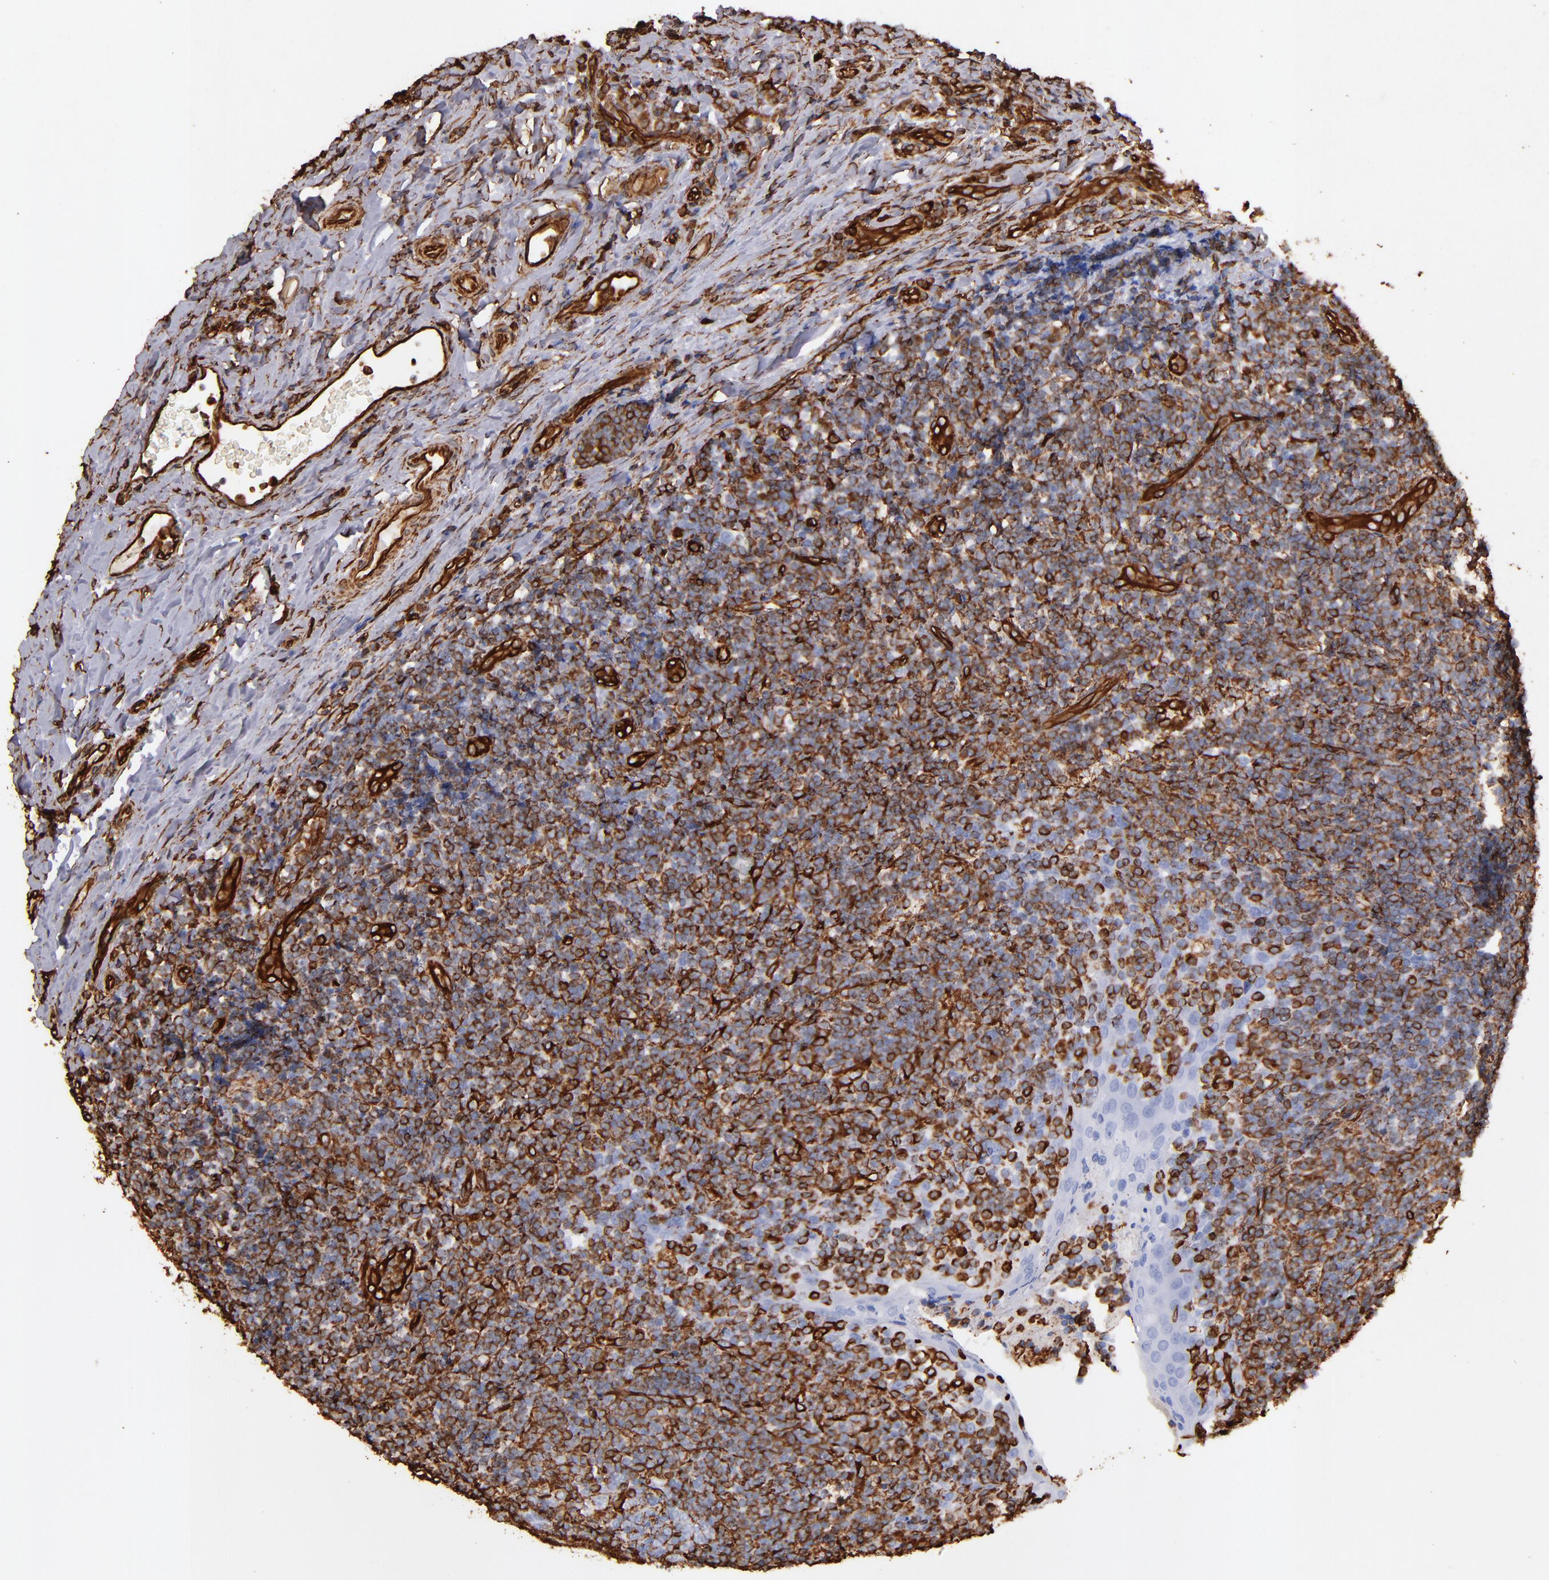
{"staining": {"intensity": "strong", "quantity": "25%-75%", "location": "cytoplasmic/membranous"}, "tissue": "tonsil", "cell_type": "Germinal center cells", "image_type": "normal", "snomed": [{"axis": "morphology", "description": "Normal tissue, NOS"}, {"axis": "topography", "description": "Tonsil"}], "caption": "Tonsil stained with DAB (3,3'-diaminobenzidine) immunohistochemistry (IHC) reveals high levels of strong cytoplasmic/membranous expression in approximately 25%-75% of germinal center cells. (DAB (3,3'-diaminobenzidine) = brown stain, brightfield microscopy at high magnification).", "gene": "VIM", "patient": {"sex": "male", "age": 31}}